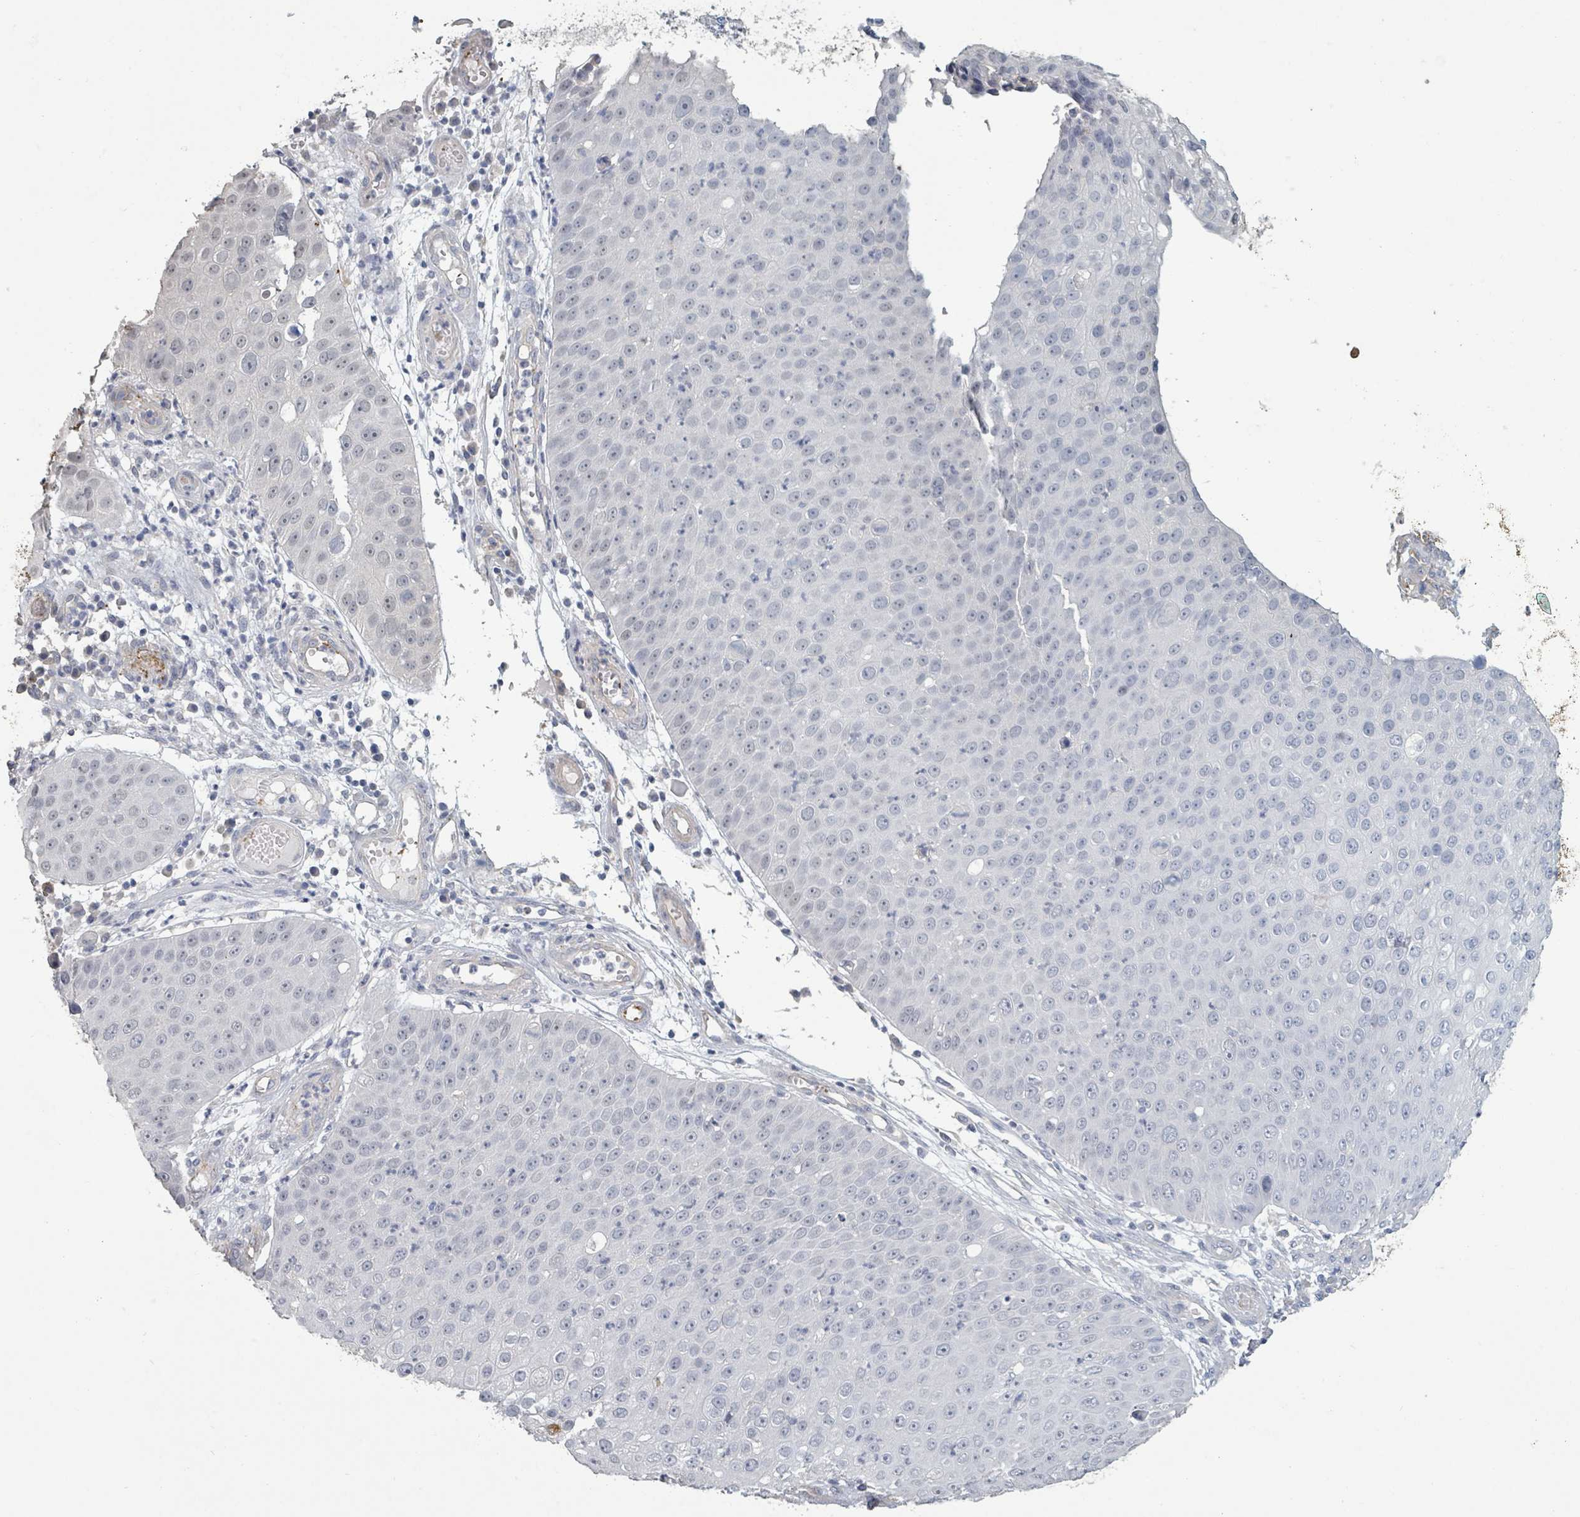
{"staining": {"intensity": "negative", "quantity": "none", "location": "none"}, "tissue": "skin cancer", "cell_type": "Tumor cells", "image_type": "cancer", "snomed": [{"axis": "morphology", "description": "Squamous cell carcinoma, NOS"}, {"axis": "topography", "description": "Skin"}], "caption": "The histopathology image reveals no significant staining in tumor cells of skin cancer (squamous cell carcinoma).", "gene": "PLAUR", "patient": {"sex": "male", "age": 71}}